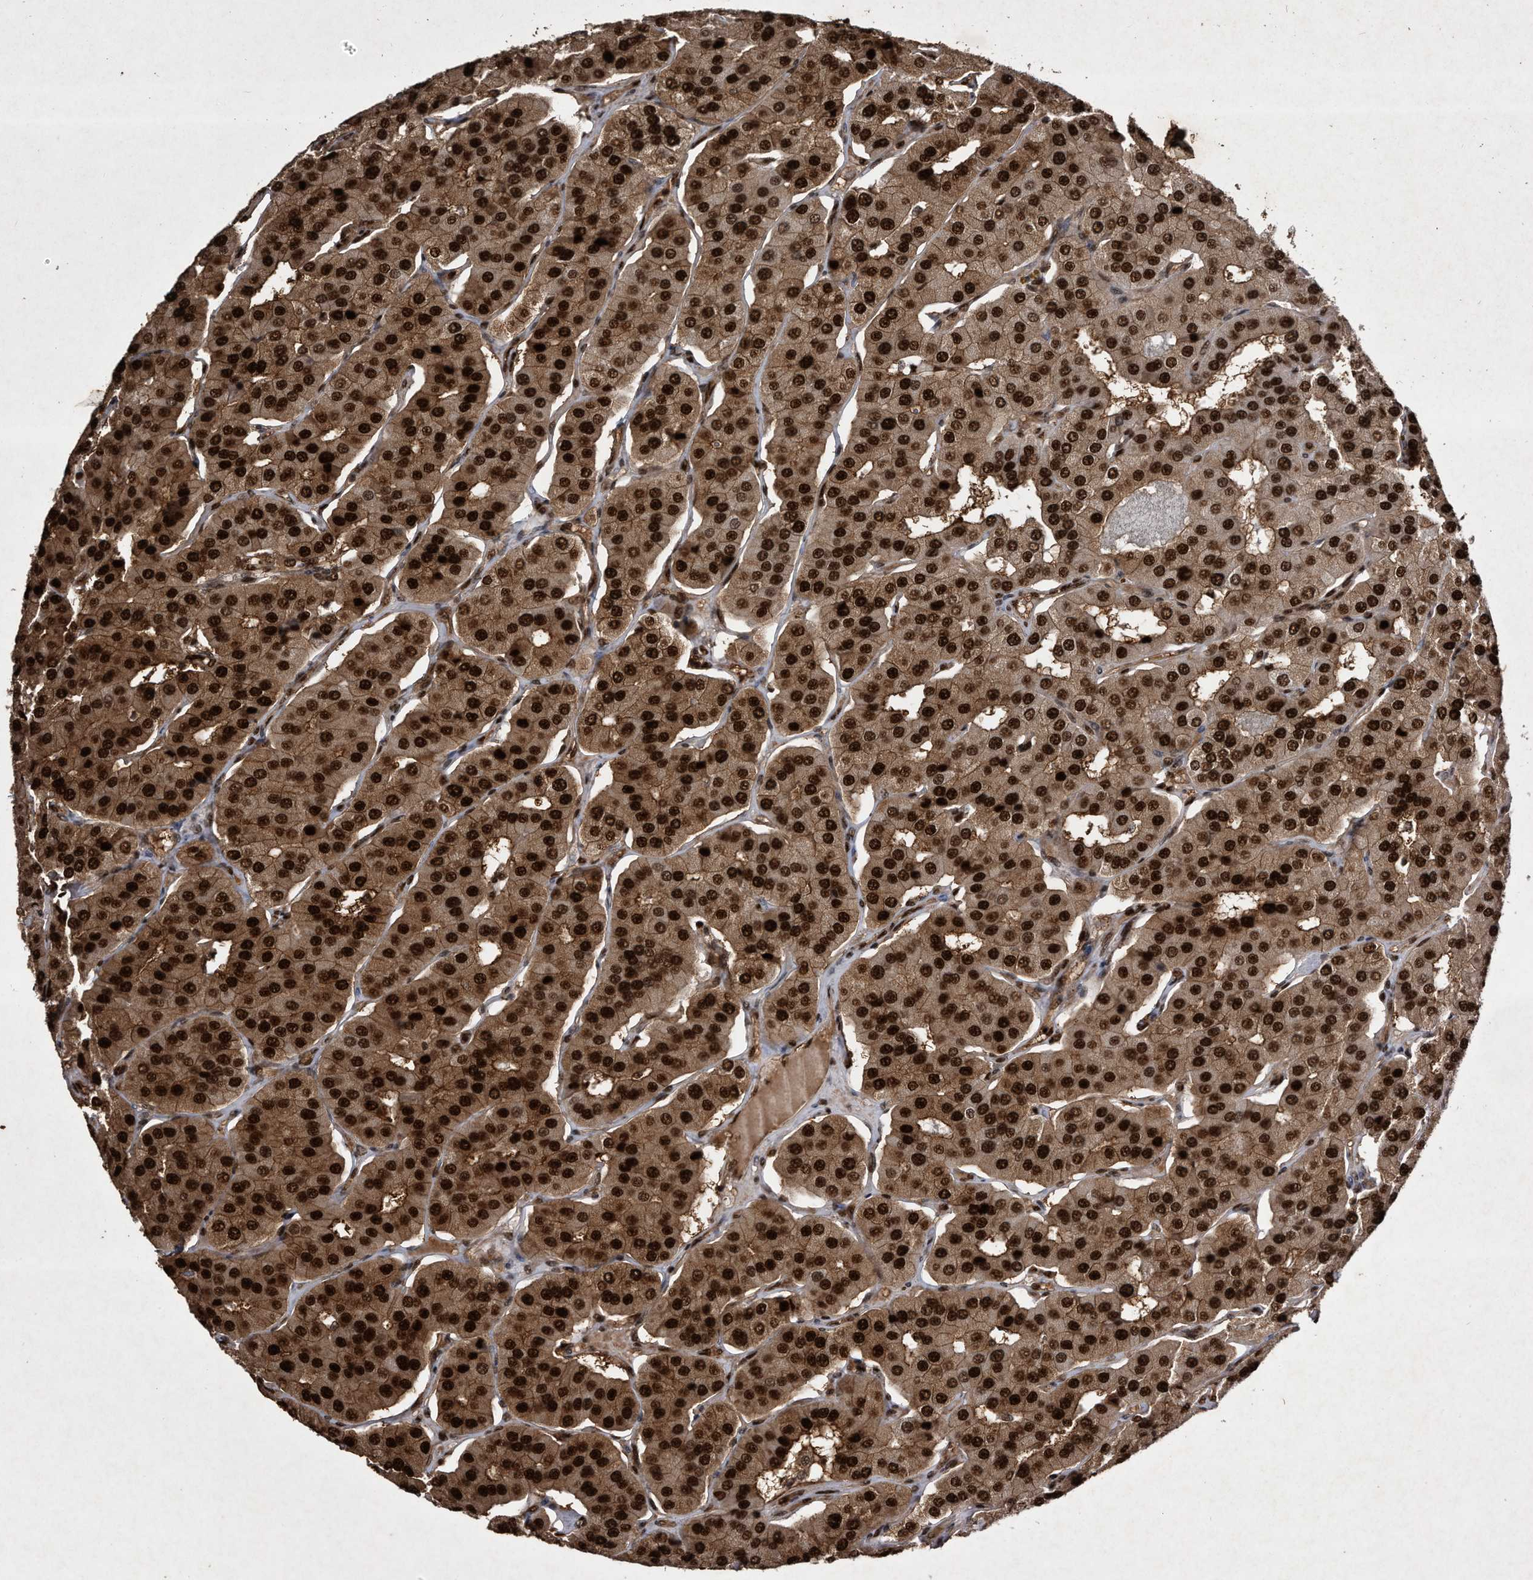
{"staining": {"intensity": "strong", "quantity": ">75%", "location": "cytoplasmic/membranous,nuclear"}, "tissue": "parathyroid gland", "cell_type": "Glandular cells", "image_type": "normal", "snomed": [{"axis": "morphology", "description": "Normal tissue, NOS"}, {"axis": "morphology", "description": "Adenoma, NOS"}, {"axis": "topography", "description": "Parathyroid gland"}], "caption": "This histopathology image shows immunohistochemistry (IHC) staining of benign parathyroid gland, with high strong cytoplasmic/membranous,nuclear staining in about >75% of glandular cells.", "gene": "RAD23B", "patient": {"sex": "female", "age": 86}}